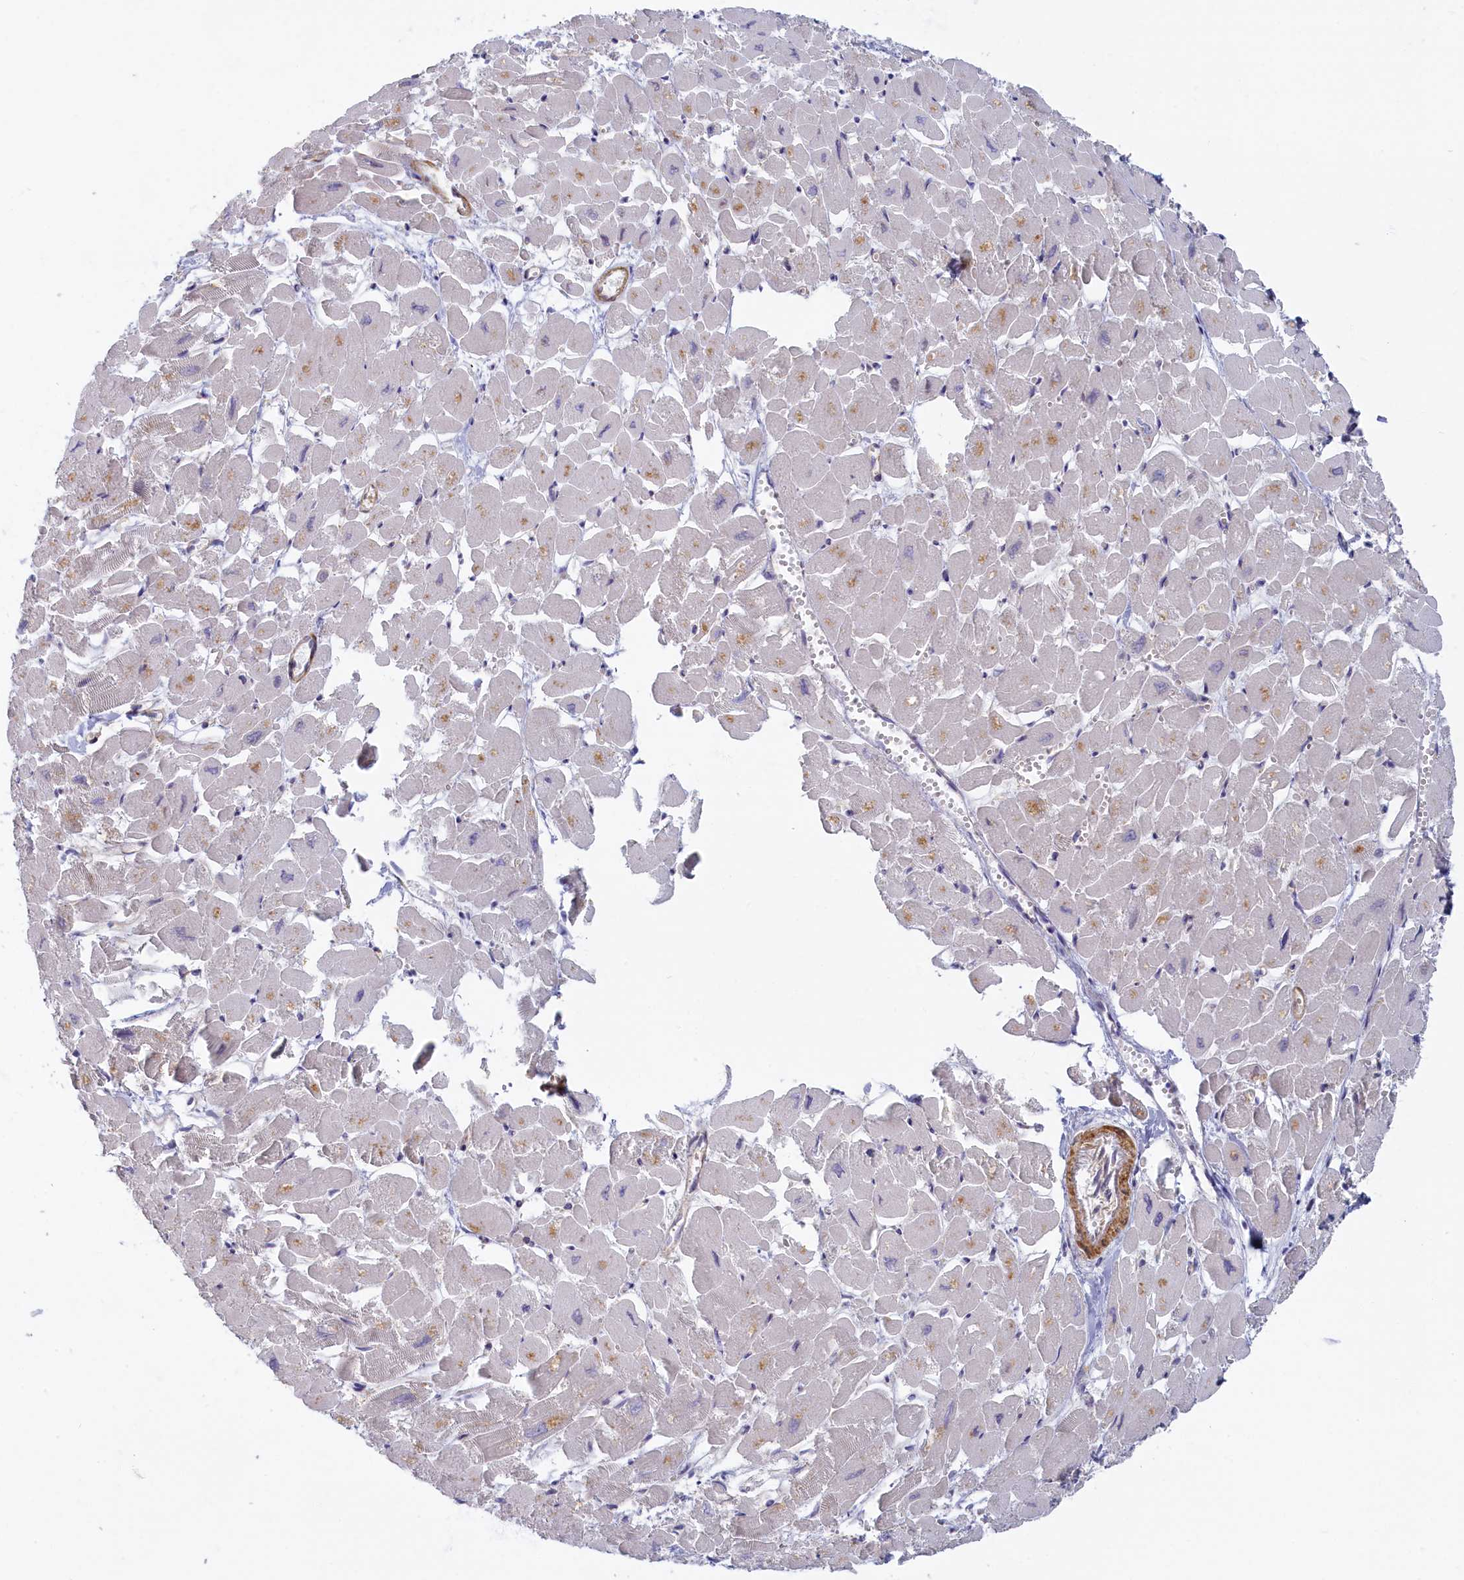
{"staining": {"intensity": "weak", "quantity": "25%-75%", "location": "cytoplasmic/membranous"}, "tissue": "heart muscle", "cell_type": "Cardiomyocytes", "image_type": "normal", "snomed": [{"axis": "morphology", "description": "Normal tissue, NOS"}, {"axis": "topography", "description": "Heart"}], "caption": "Protein expression analysis of benign human heart muscle reveals weak cytoplasmic/membranous staining in about 25%-75% of cardiomyocytes. (IHC, brightfield microscopy, high magnification).", "gene": "TRPM4", "patient": {"sex": "male", "age": 54}}